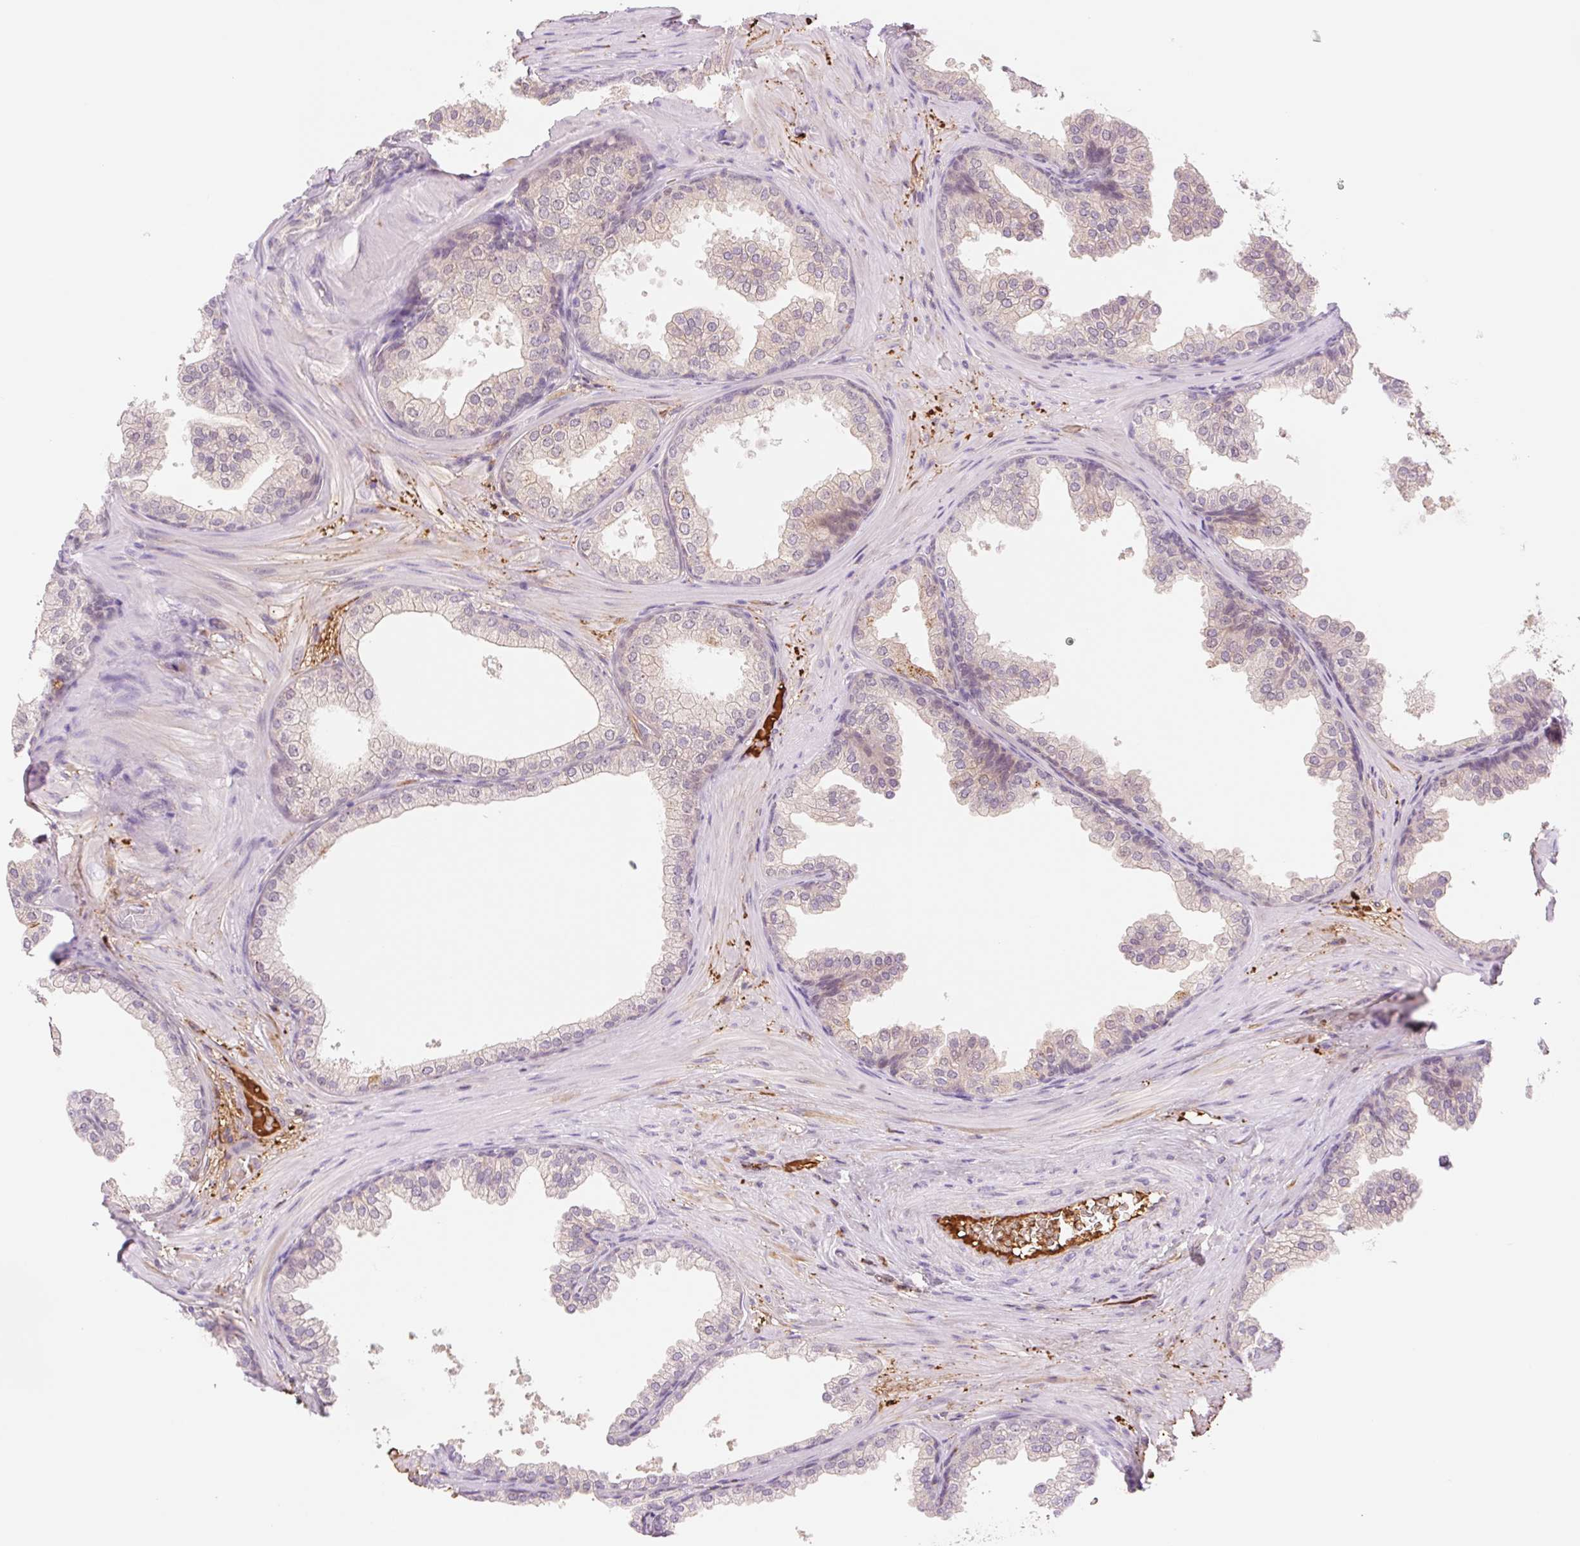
{"staining": {"intensity": "weak", "quantity": "25%-75%", "location": "cytoplasmic/membranous"}, "tissue": "prostate", "cell_type": "Glandular cells", "image_type": "normal", "snomed": [{"axis": "morphology", "description": "Normal tissue, NOS"}, {"axis": "topography", "description": "Prostate"}], "caption": "A histopathology image showing weak cytoplasmic/membranous positivity in about 25%-75% of glandular cells in benign prostate, as visualized by brown immunohistochemical staining.", "gene": "HEBP1", "patient": {"sex": "male", "age": 37}}